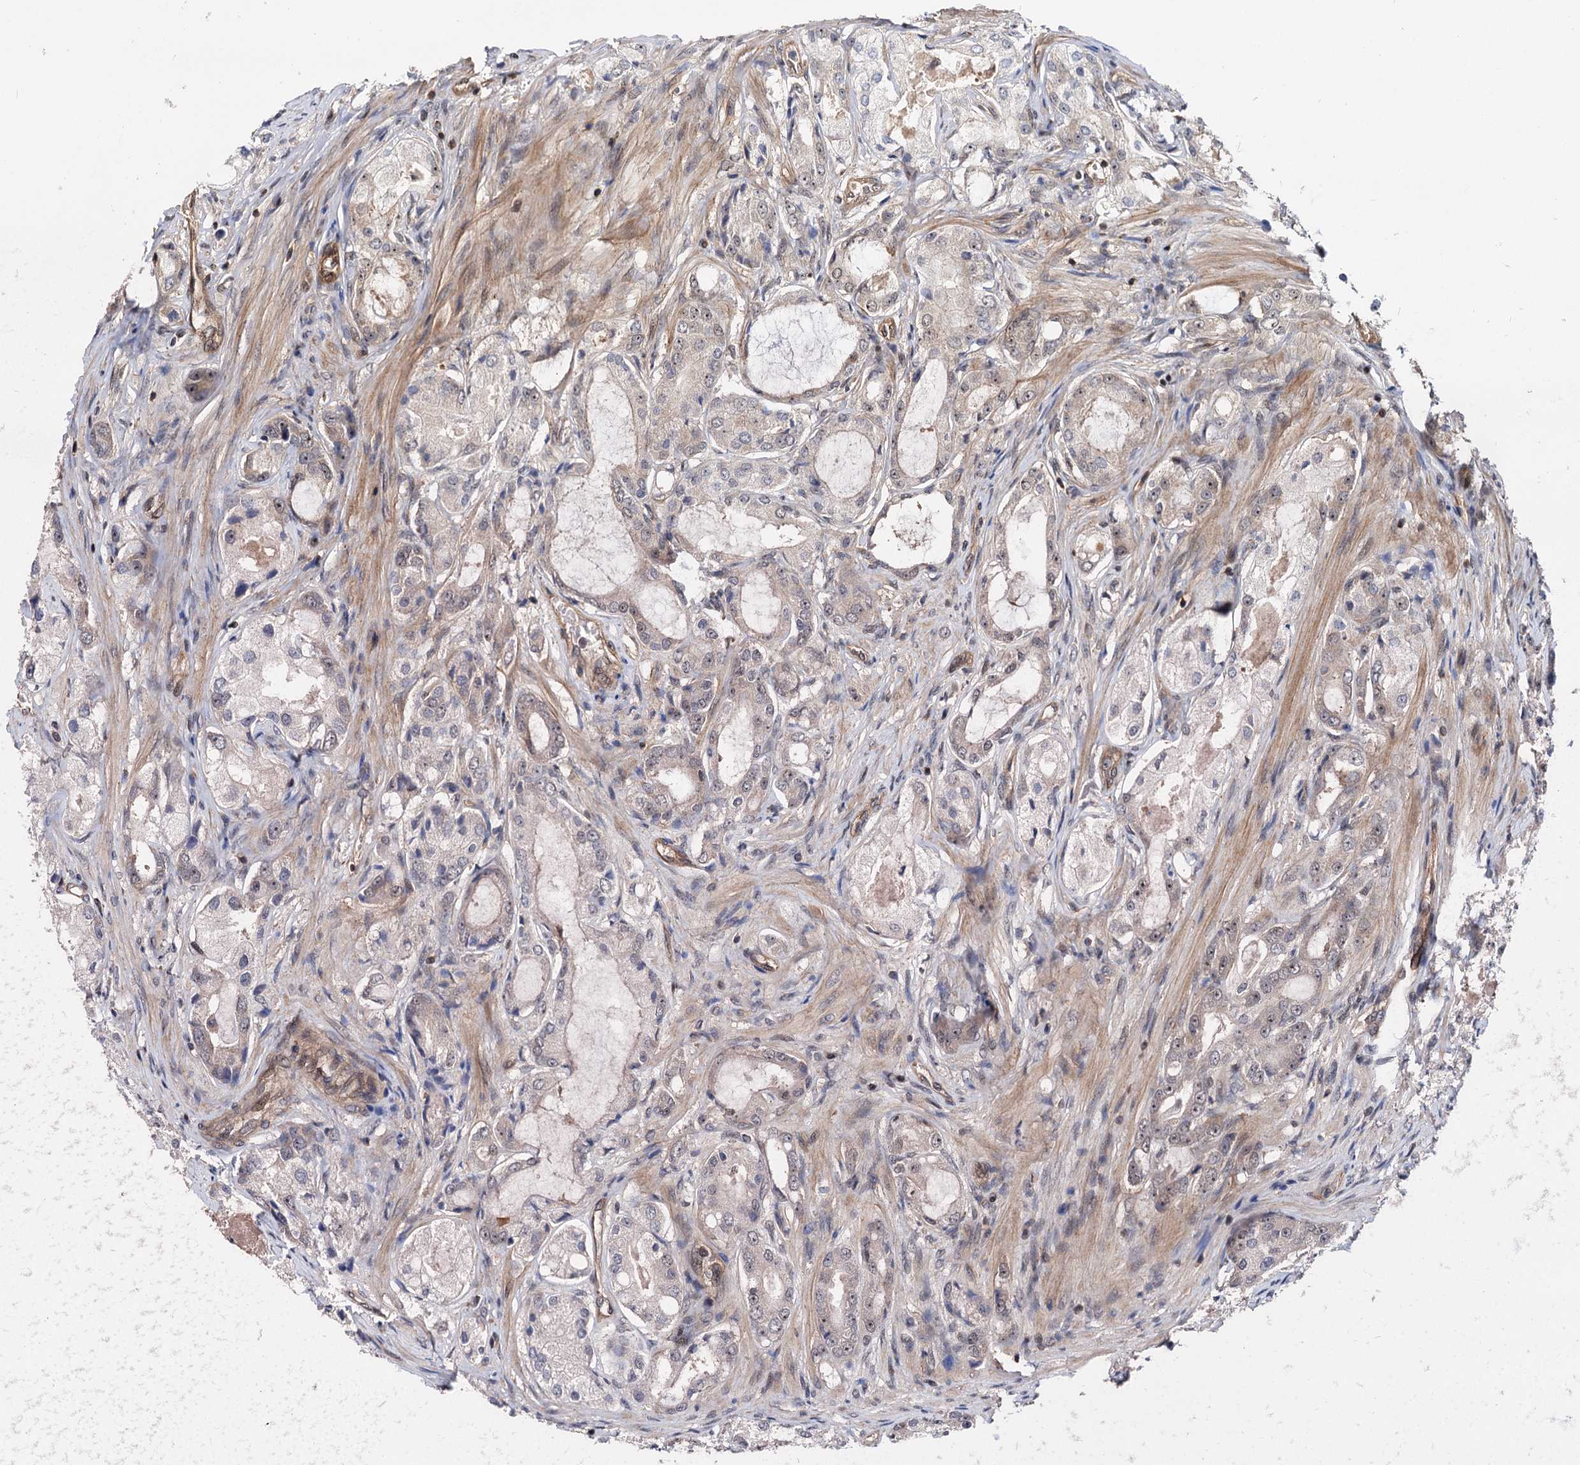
{"staining": {"intensity": "weak", "quantity": "<25%", "location": "nuclear"}, "tissue": "prostate cancer", "cell_type": "Tumor cells", "image_type": "cancer", "snomed": [{"axis": "morphology", "description": "Adenocarcinoma, Low grade"}, {"axis": "topography", "description": "Prostate"}], "caption": "This is an immunohistochemistry histopathology image of prostate cancer (low-grade adenocarcinoma). There is no staining in tumor cells.", "gene": "UBLCP1", "patient": {"sex": "male", "age": 68}}